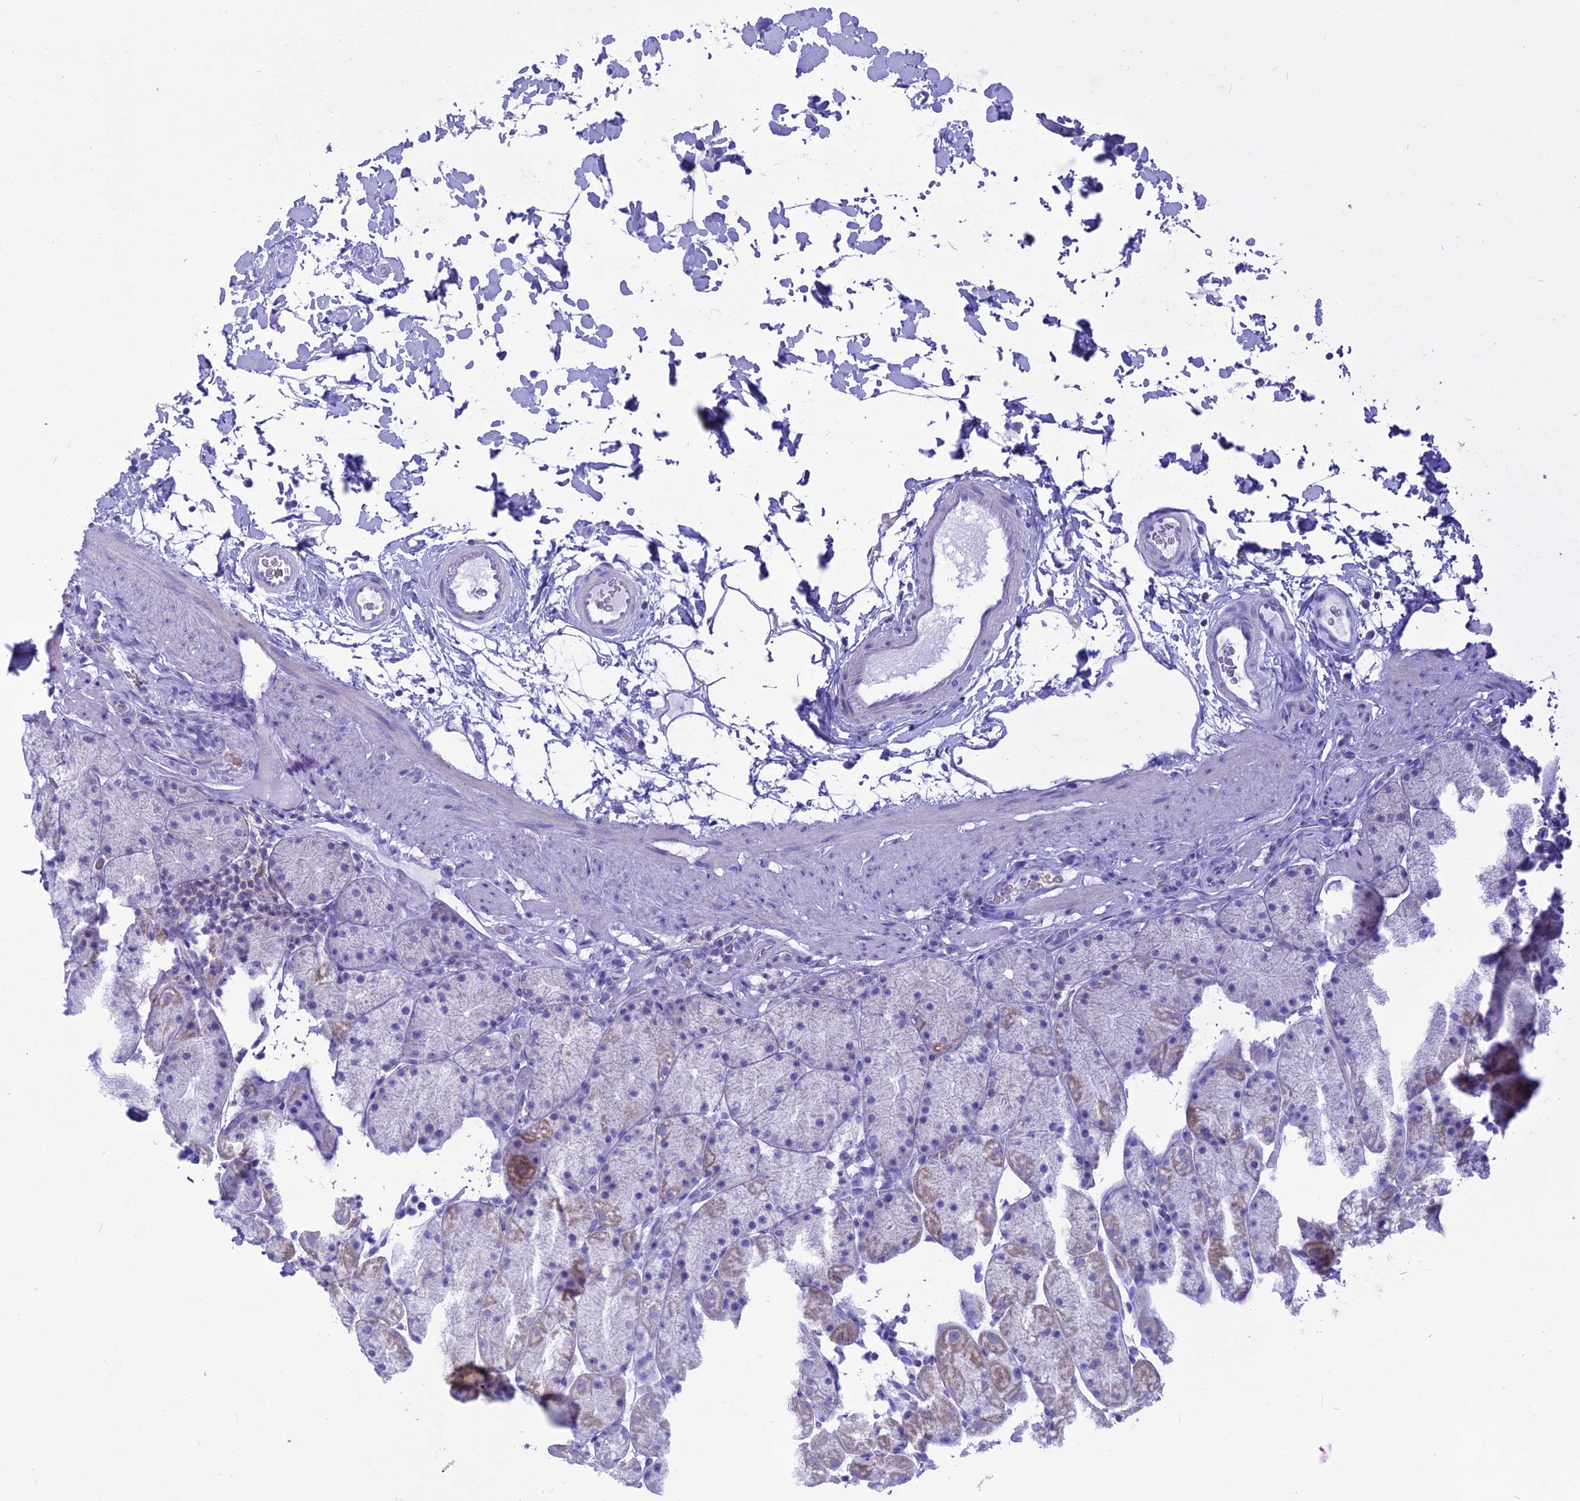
{"staining": {"intensity": "moderate", "quantity": "25%-75%", "location": "cytoplasmic/membranous"}, "tissue": "stomach", "cell_type": "Glandular cells", "image_type": "normal", "snomed": [{"axis": "morphology", "description": "Normal tissue, NOS"}, {"axis": "topography", "description": "Stomach, upper"}, {"axis": "topography", "description": "Stomach, lower"}], "caption": "About 25%-75% of glandular cells in normal stomach exhibit moderate cytoplasmic/membranous protein expression as visualized by brown immunohistochemical staining.", "gene": "GLYATL1B", "patient": {"sex": "male", "age": 67}}